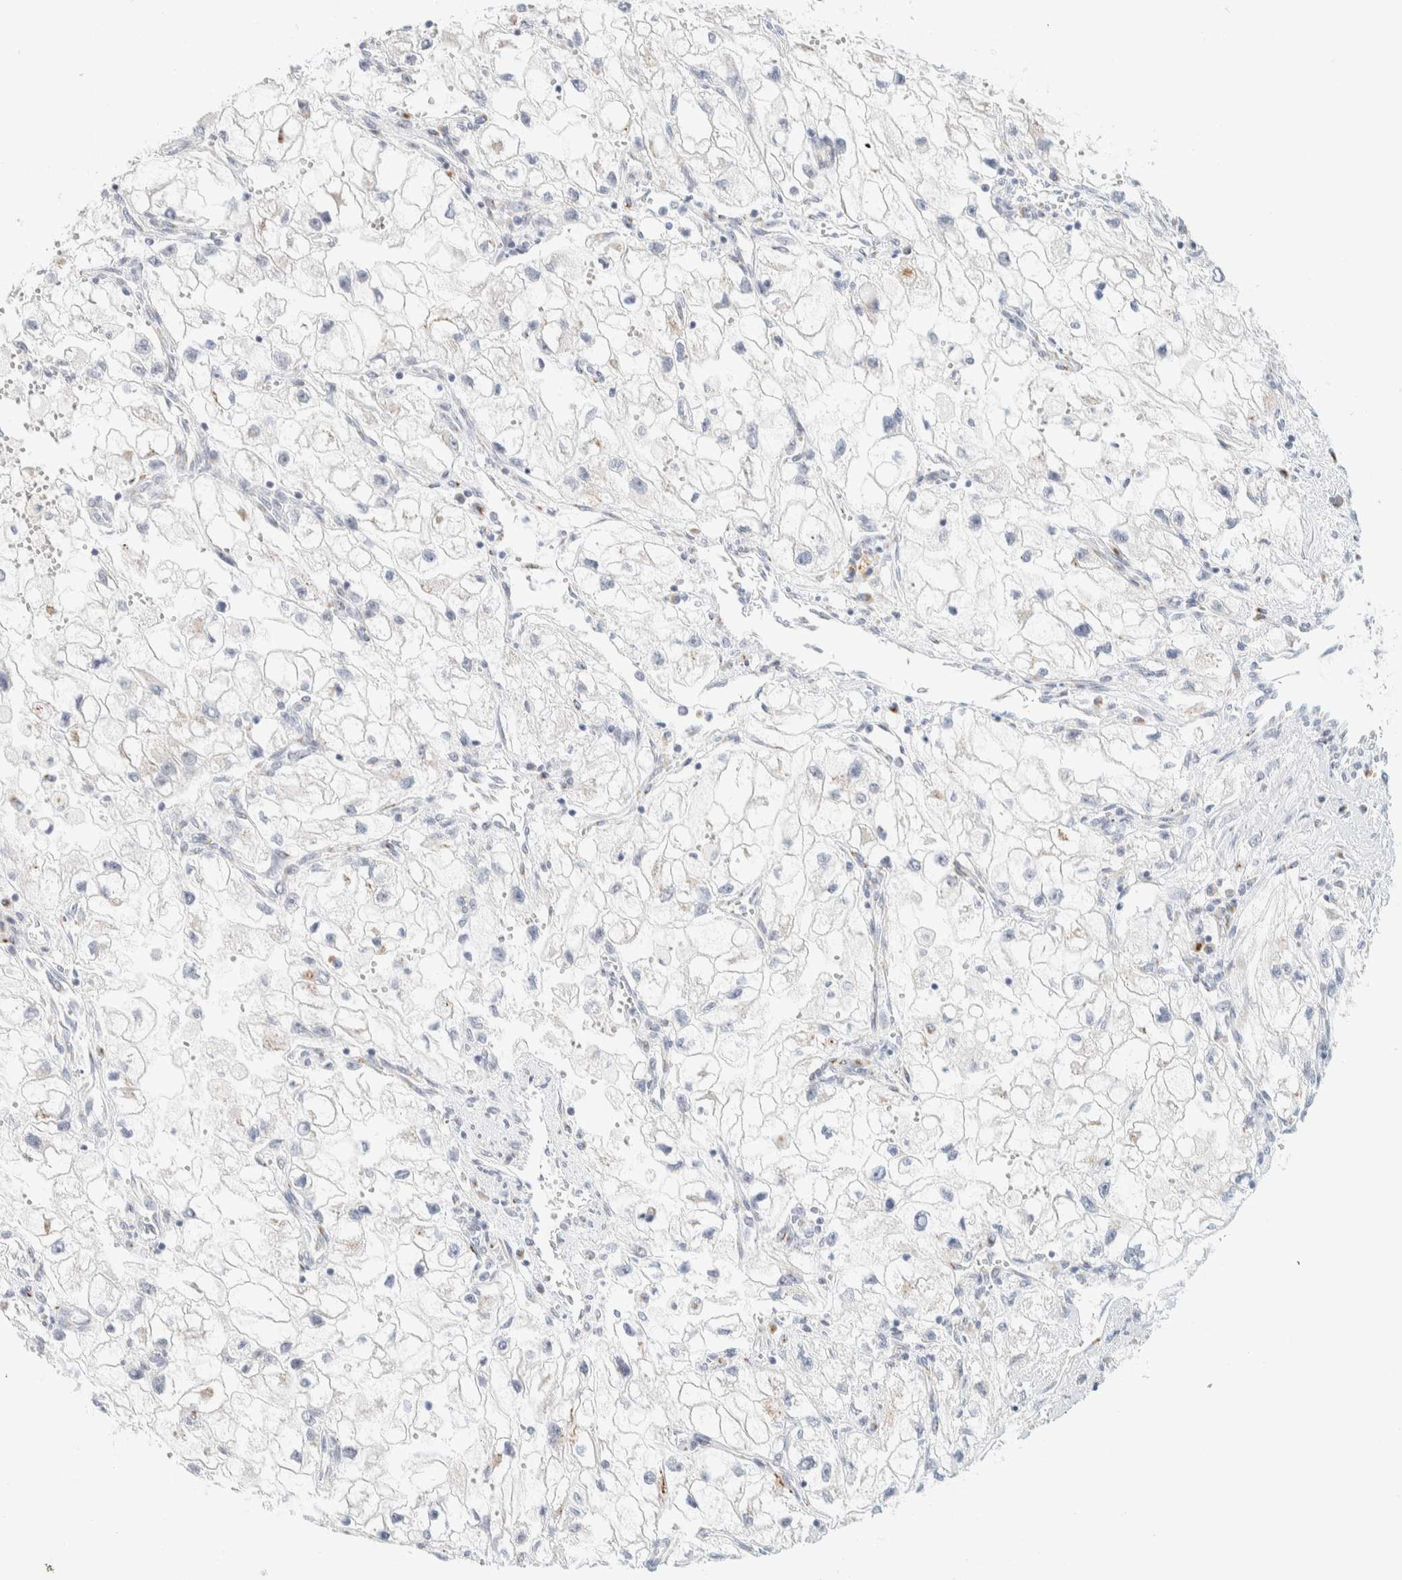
{"staining": {"intensity": "negative", "quantity": "none", "location": "none"}, "tissue": "renal cancer", "cell_type": "Tumor cells", "image_type": "cancer", "snomed": [{"axis": "morphology", "description": "Adenocarcinoma, NOS"}, {"axis": "topography", "description": "Kidney"}], "caption": "Immunohistochemical staining of human renal cancer reveals no significant expression in tumor cells.", "gene": "SPNS3", "patient": {"sex": "female", "age": 70}}